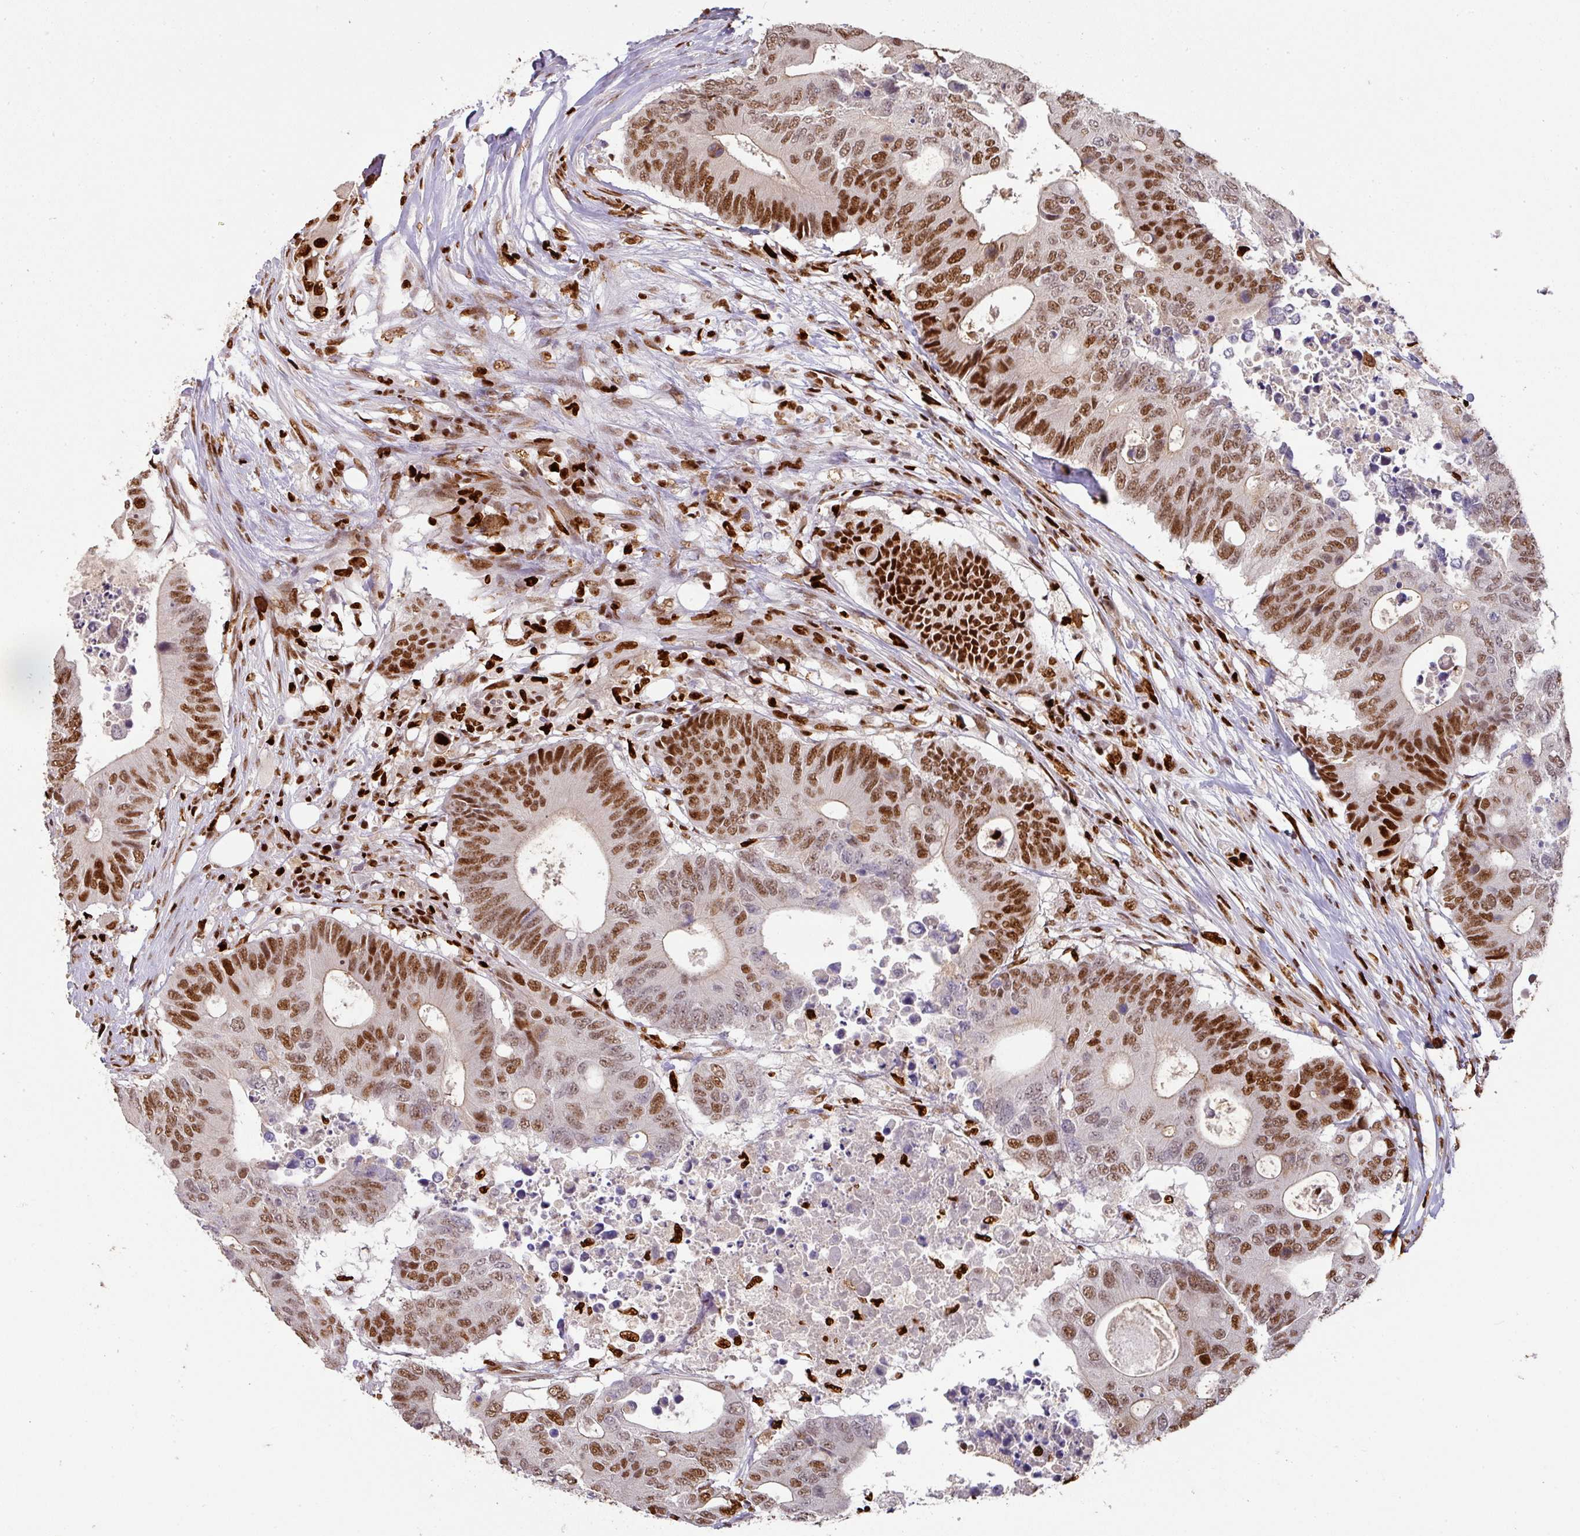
{"staining": {"intensity": "strong", "quantity": "25%-75%", "location": "nuclear"}, "tissue": "colorectal cancer", "cell_type": "Tumor cells", "image_type": "cancer", "snomed": [{"axis": "morphology", "description": "Adenocarcinoma, NOS"}, {"axis": "topography", "description": "Colon"}], "caption": "Strong nuclear positivity is present in about 25%-75% of tumor cells in colorectal cancer (adenocarcinoma). Nuclei are stained in blue.", "gene": "SAMHD1", "patient": {"sex": "male", "age": 71}}